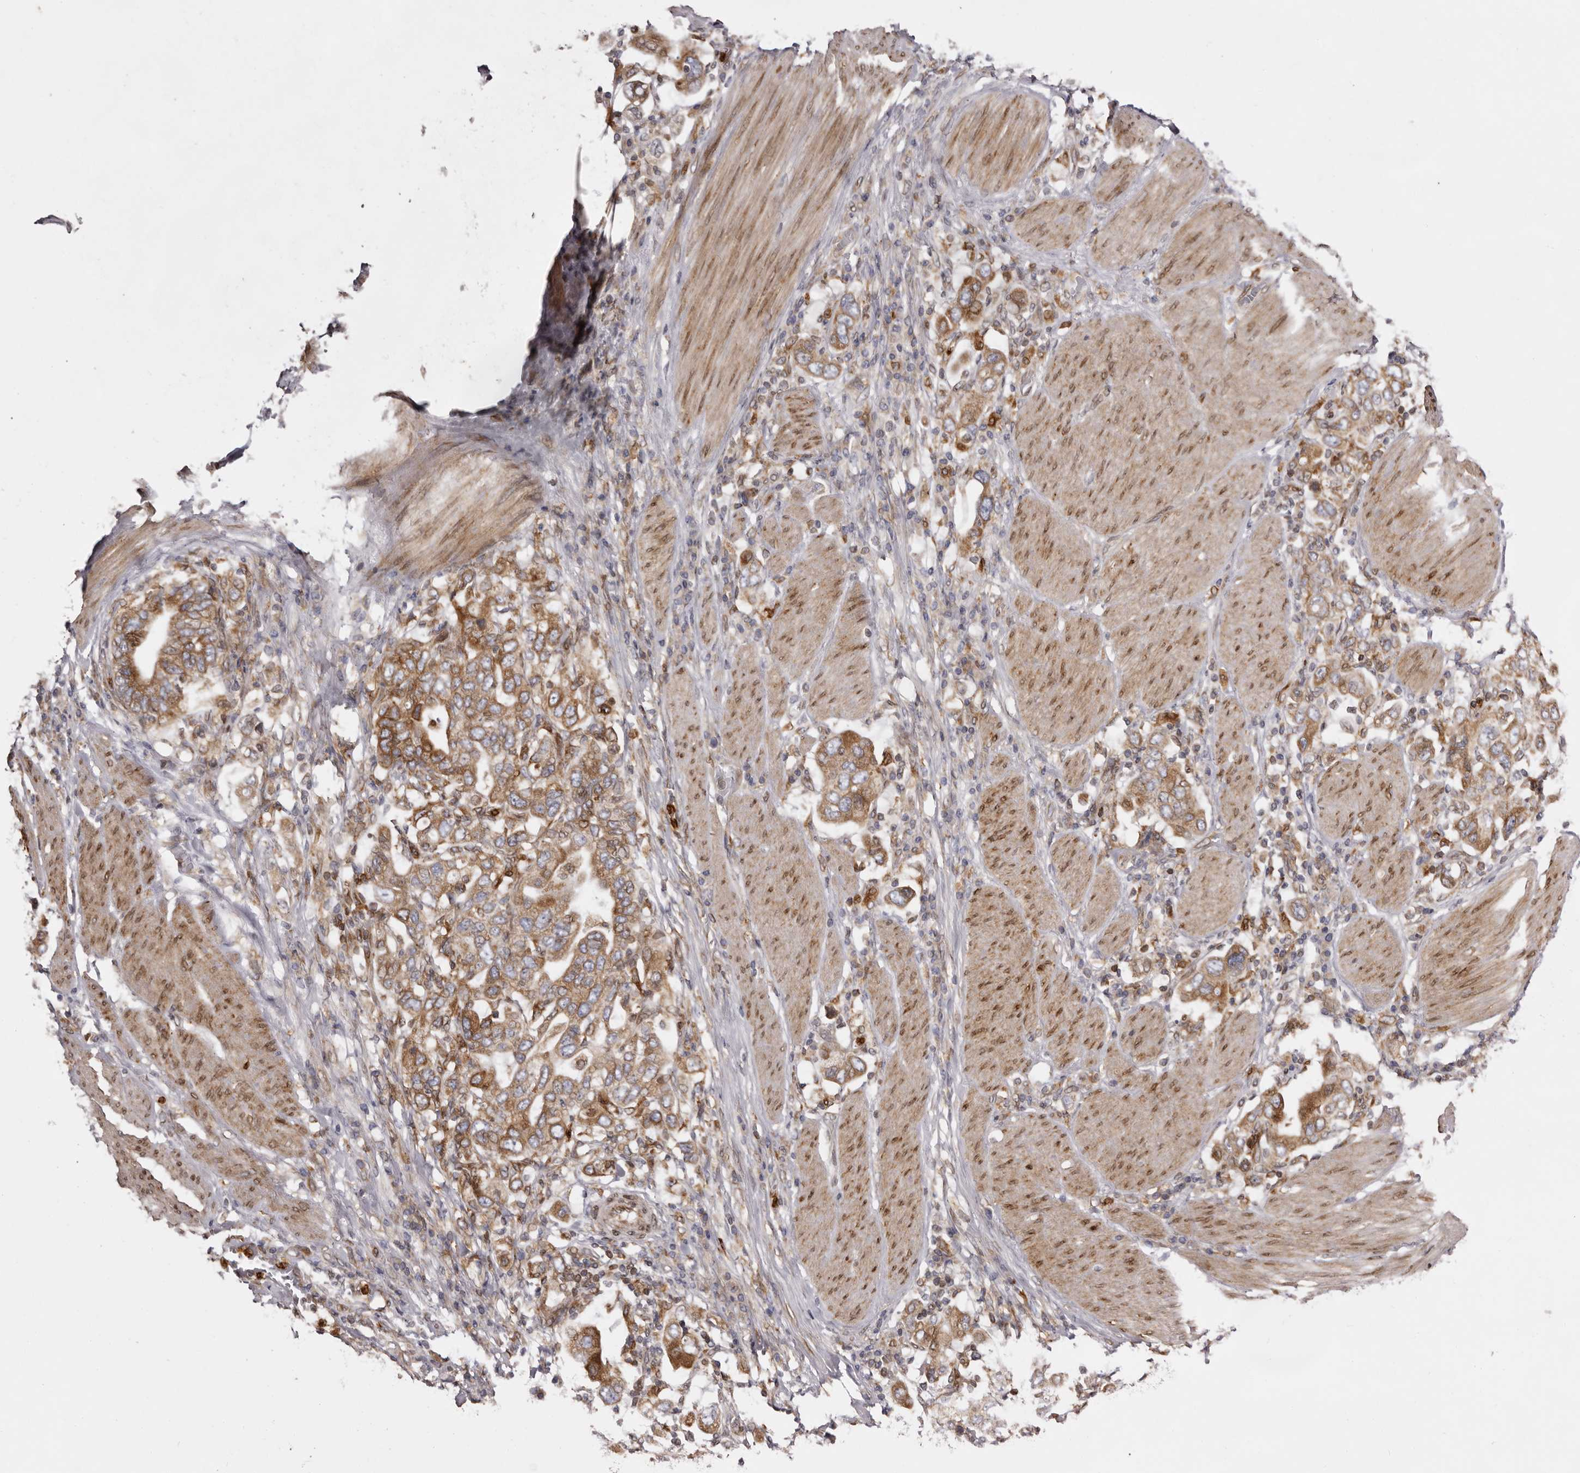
{"staining": {"intensity": "moderate", "quantity": ">75%", "location": "cytoplasmic/membranous"}, "tissue": "stomach cancer", "cell_type": "Tumor cells", "image_type": "cancer", "snomed": [{"axis": "morphology", "description": "Adenocarcinoma, NOS"}, {"axis": "topography", "description": "Stomach, upper"}], "caption": "DAB immunohistochemical staining of human adenocarcinoma (stomach) reveals moderate cytoplasmic/membranous protein staining in about >75% of tumor cells.", "gene": "C4orf3", "patient": {"sex": "male", "age": 62}}